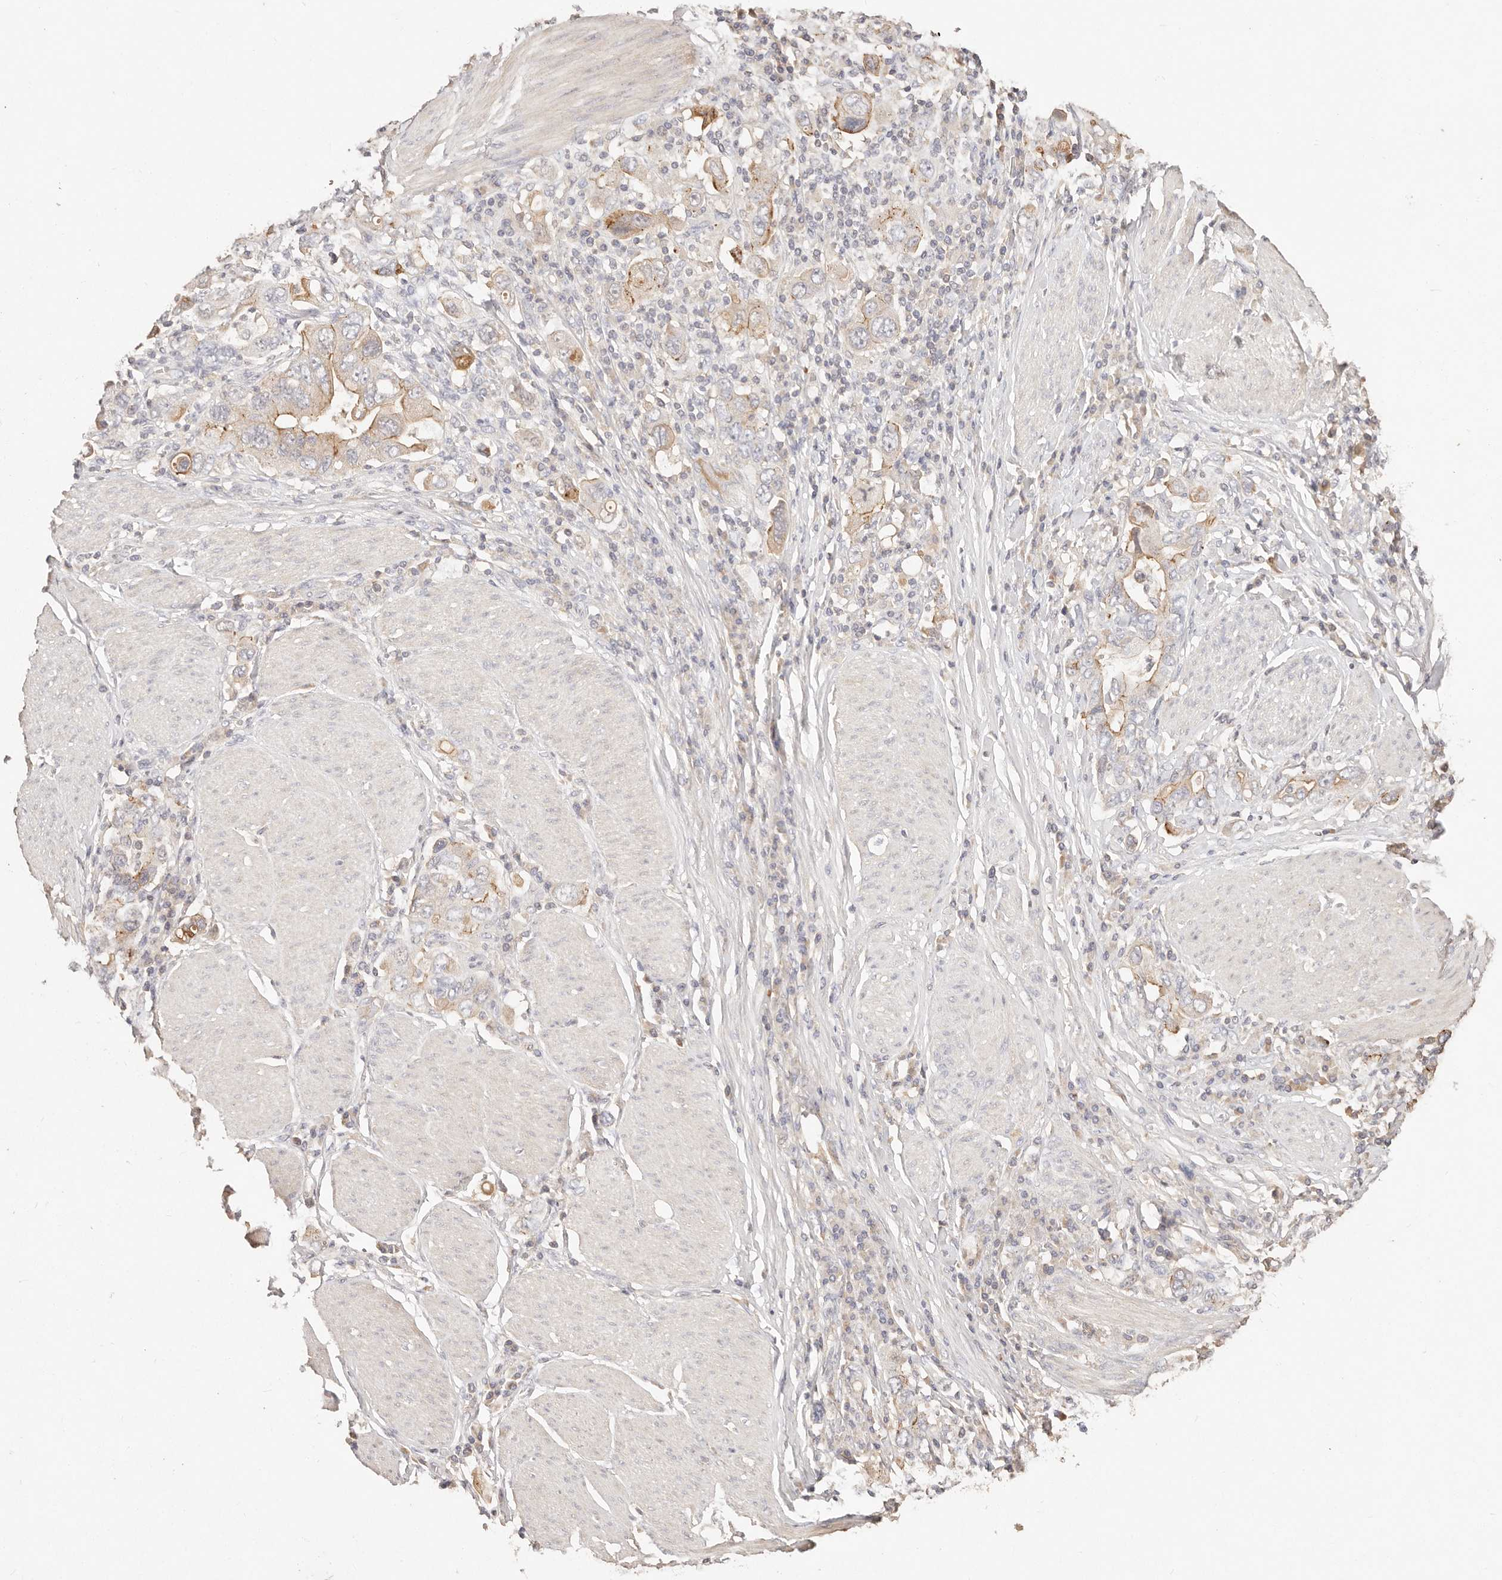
{"staining": {"intensity": "moderate", "quantity": "<25%", "location": "cytoplasmic/membranous"}, "tissue": "stomach cancer", "cell_type": "Tumor cells", "image_type": "cancer", "snomed": [{"axis": "morphology", "description": "Adenocarcinoma, NOS"}, {"axis": "topography", "description": "Stomach, upper"}], "caption": "Human adenocarcinoma (stomach) stained with a brown dye reveals moderate cytoplasmic/membranous positive staining in about <25% of tumor cells.", "gene": "CXADR", "patient": {"sex": "male", "age": 62}}